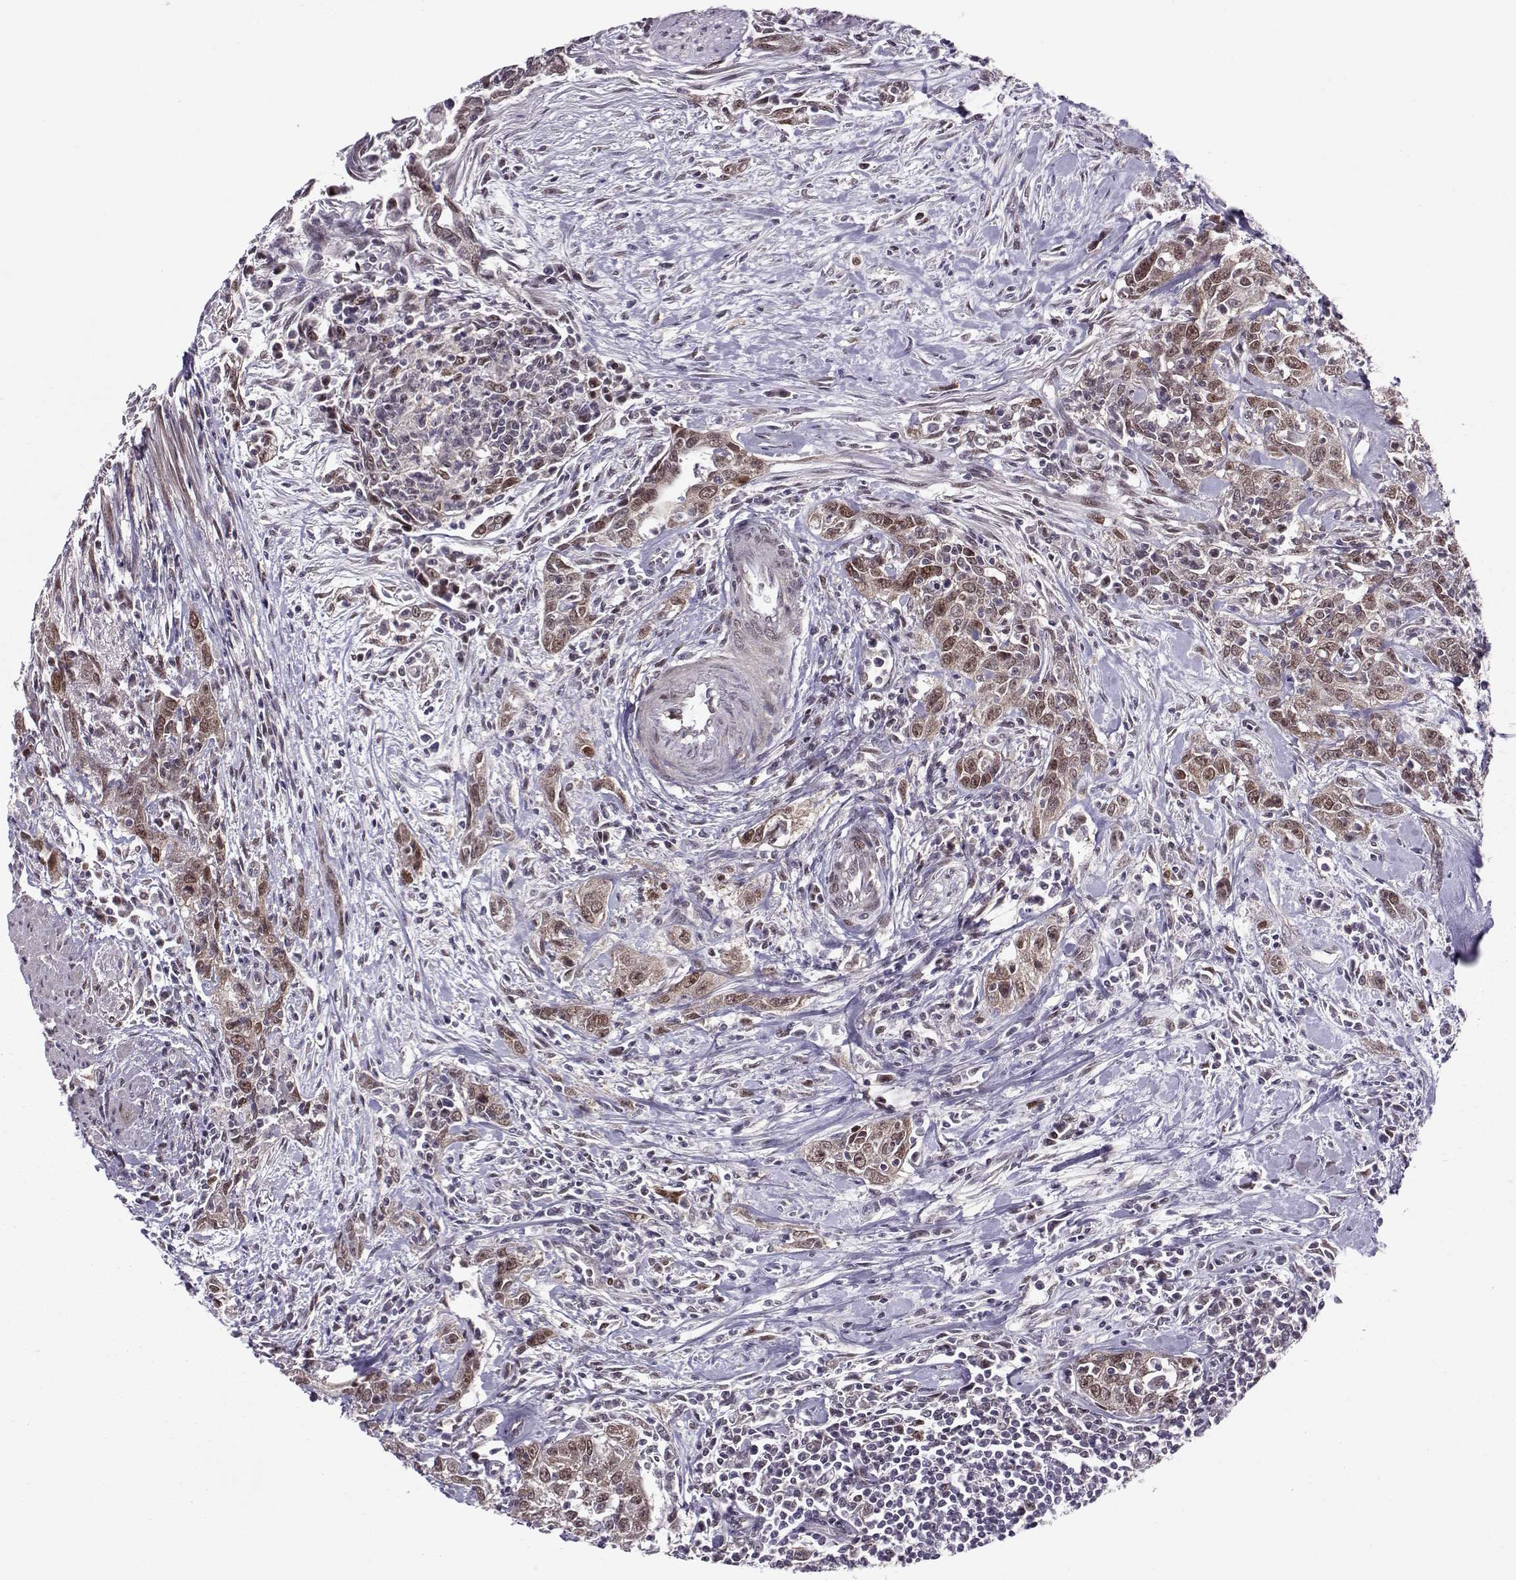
{"staining": {"intensity": "weak", "quantity": "25%-75%", "location": "cytoplasmic/membranous,nuclear"}, "tissue": "urothelial cancer", "cell_type": "Tumor cells", "image_type": "cancer", "snomed": [{"axis": "morphology", "description": "Urothelial carcinoma, High grade"}, {"axis": "topography", "description": "Urinary bladder"}], "caption": "Immunohistochemistry (IHC) of urothelial carcinoma (high-grade) shows low levels of weak cytoplasmic/membranous and nuclear expression in approximately 25%-75% of tumor cells.", "gene": "CDK4", "patient": {"sex": "male", "age": 83}}